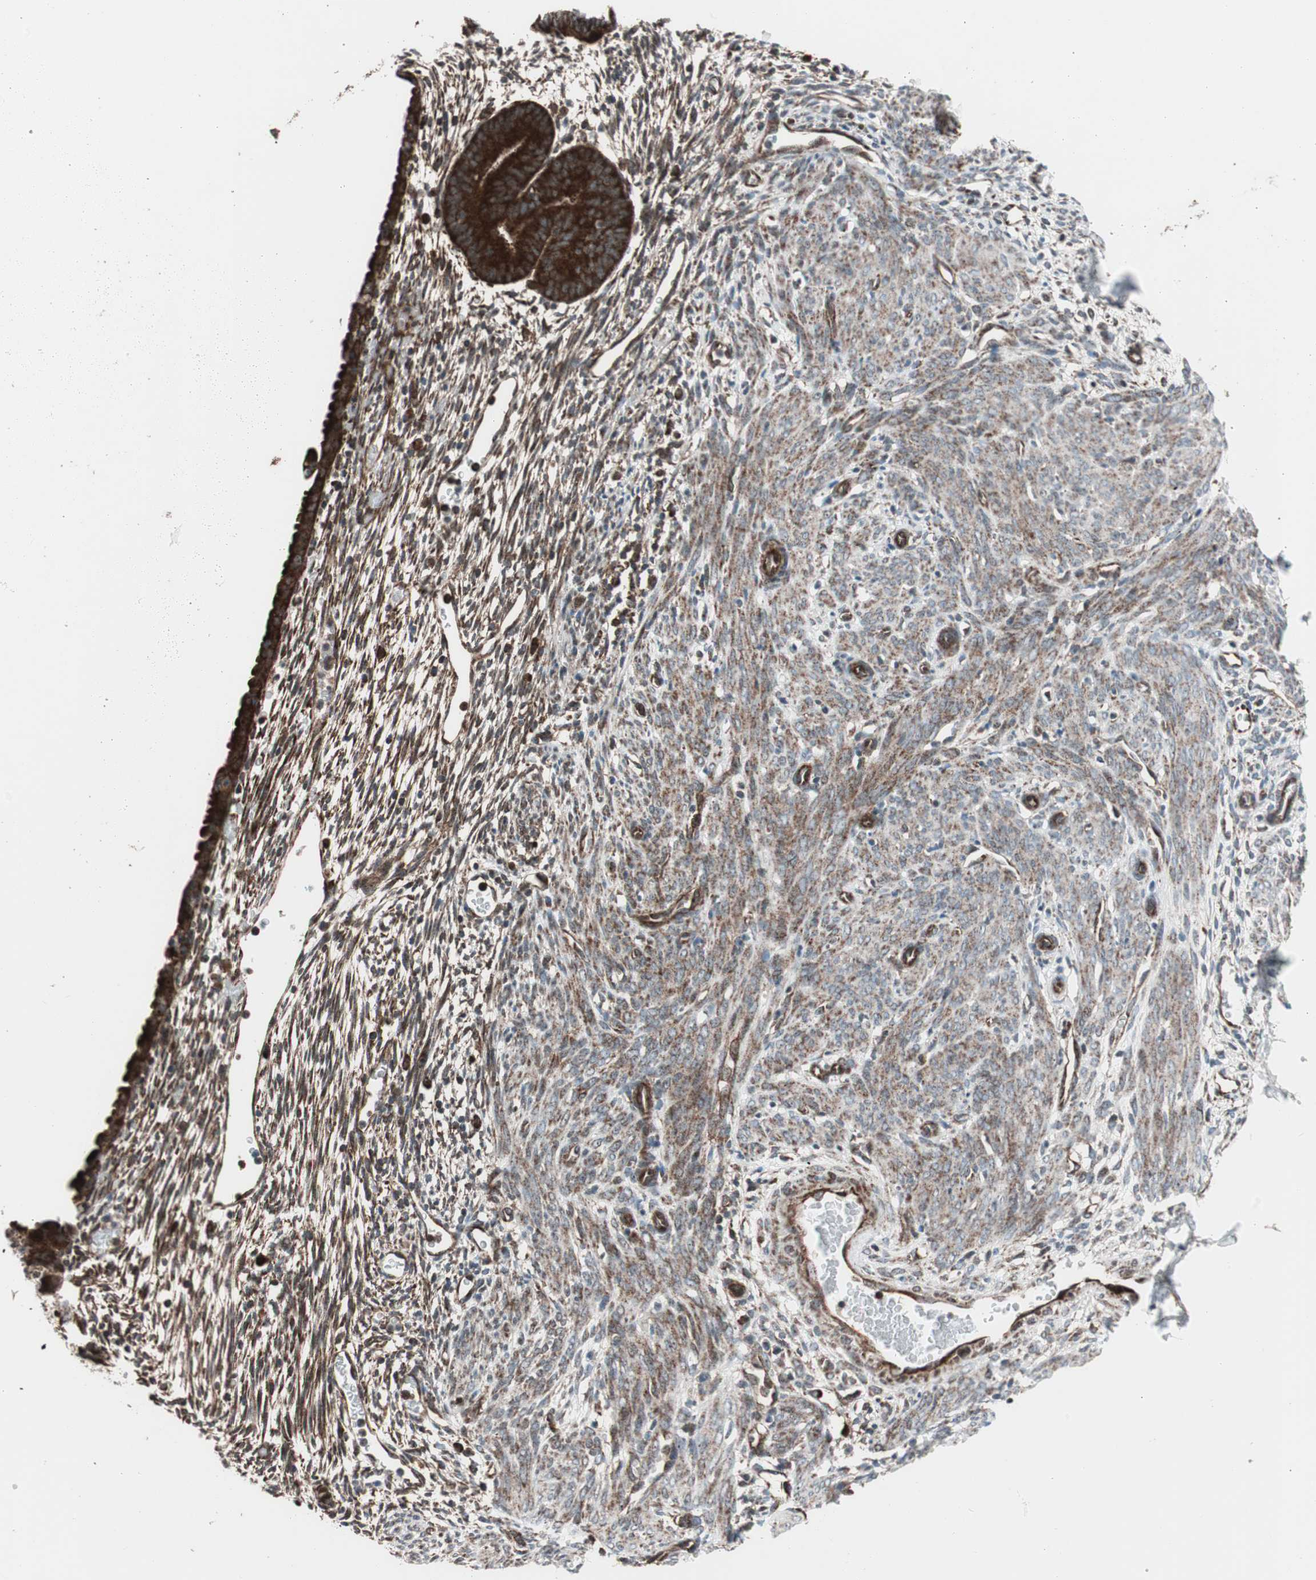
{"staining": {"intensity": "moderate", "quantity": ">75%", "location": "cytoplasmic/membranous"}, "tissue": "endometrium", "cell_type": "Cells in endometrial stroma", "image_type": "normal", "snomed": [{"axis": "morphology", "description": "Normal tissue, NOS"}, {"axis": "morphology", "description": "Atrophy, NOS"}, {"axis": "topography", "description": "Uterus"}, {"axis": "topography", "description": "Endometrium"}], "caption": "DAB immunohistochemical staining of benign endometrium demonstrates moderate cytoplasmic/membranous protein expression in about >75% of cells in endometrial stroma.", "gene": "CCL14", "patient": {"sex": "female", "age": 68}}